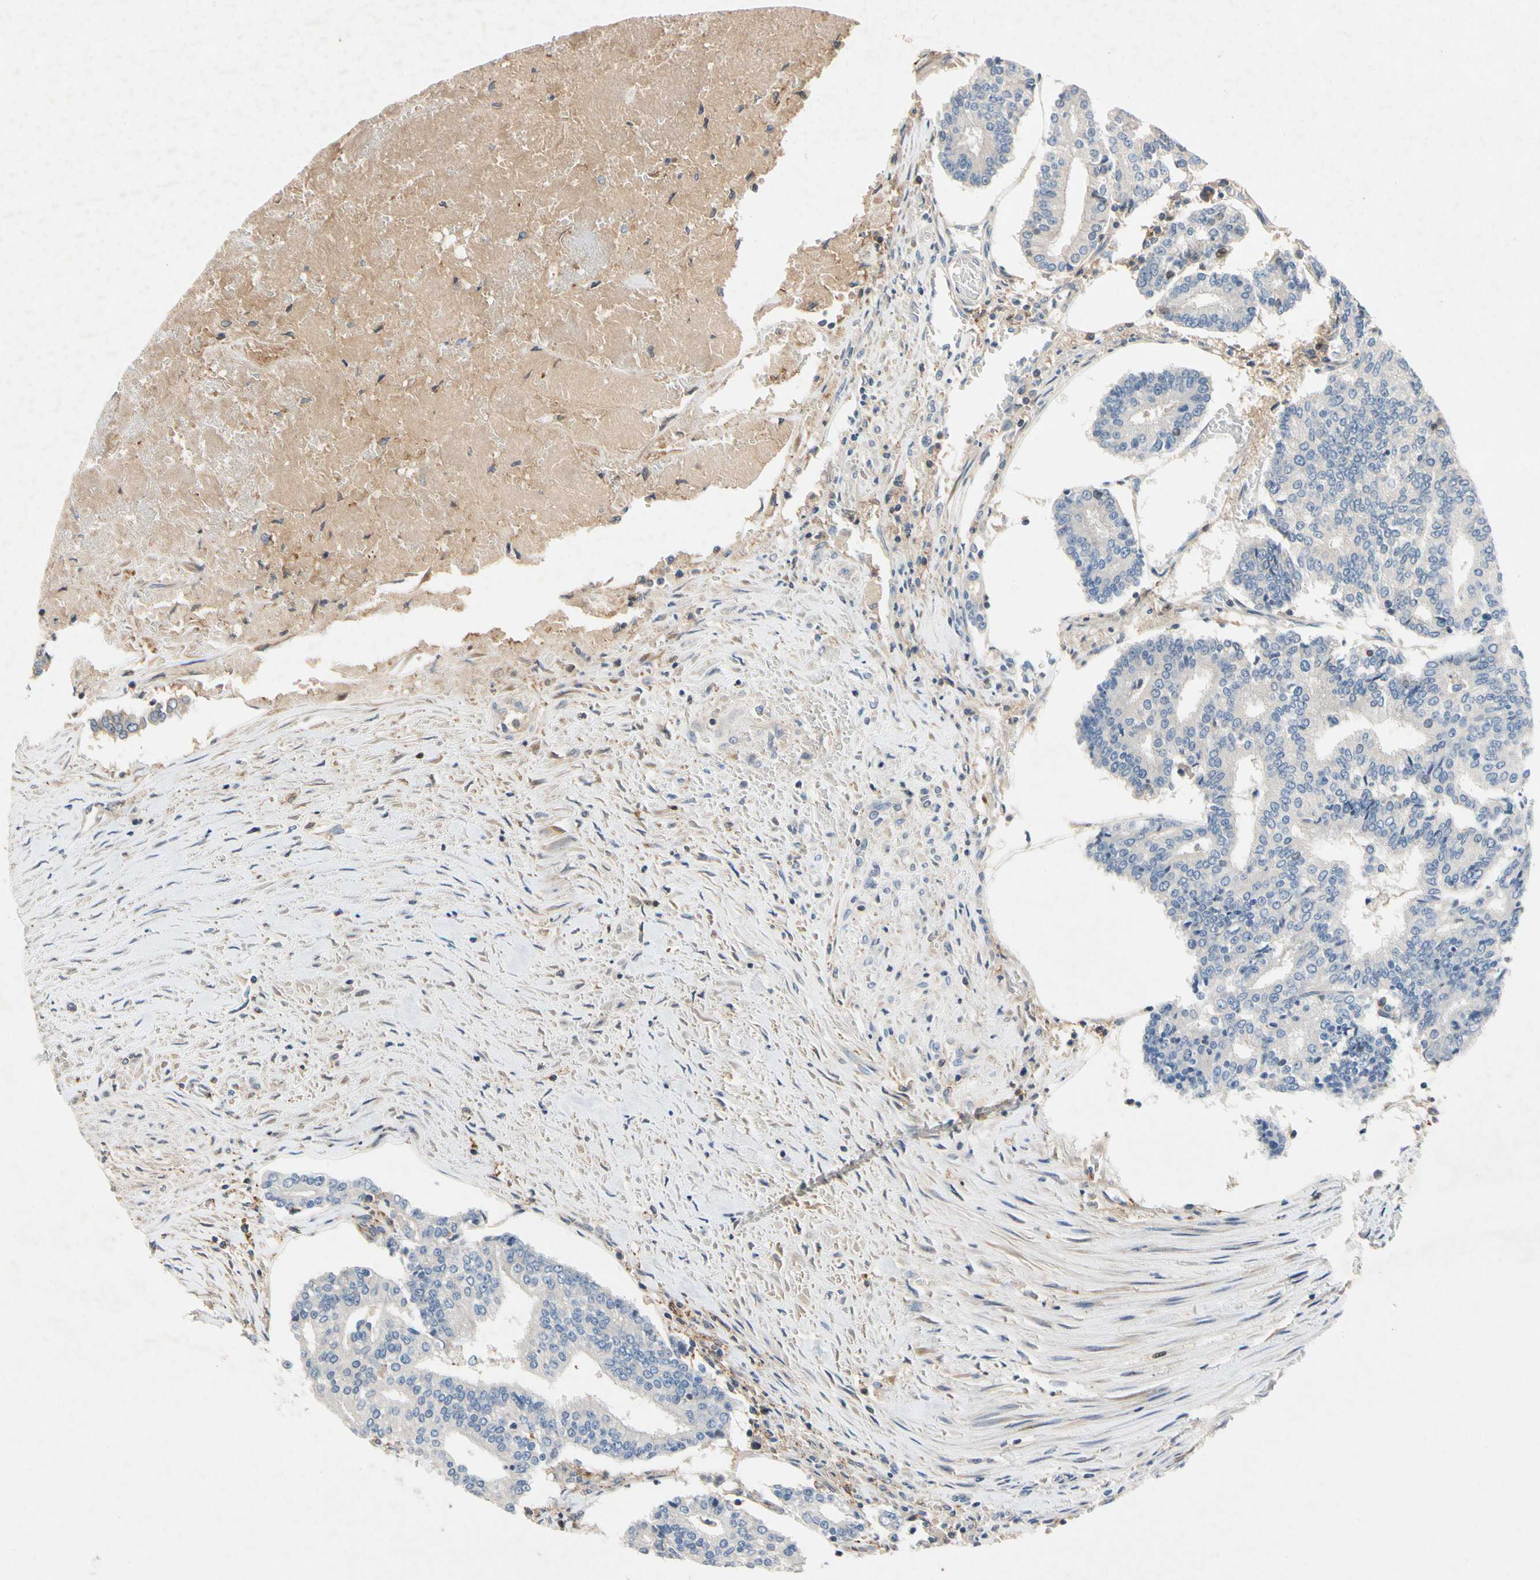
{"staining": {"intensity": "negative", "quantity": "none", "location": "none"}, "tissue": "prostate cancer", "cell_type": "Tumor cells", "image_type": "cancer", "snomed": [{"axis": "morphology", "description": "Adenocarcinoma, High grade"}, {"axis": "topography", "description": "Prostate"}], "caption": "Prostate cancer was stained to show a protein in brown. There is no significant positivity in tumor cells.", "gene": "NDFIP2", "patient": {"sex": "male", "age": 55}}